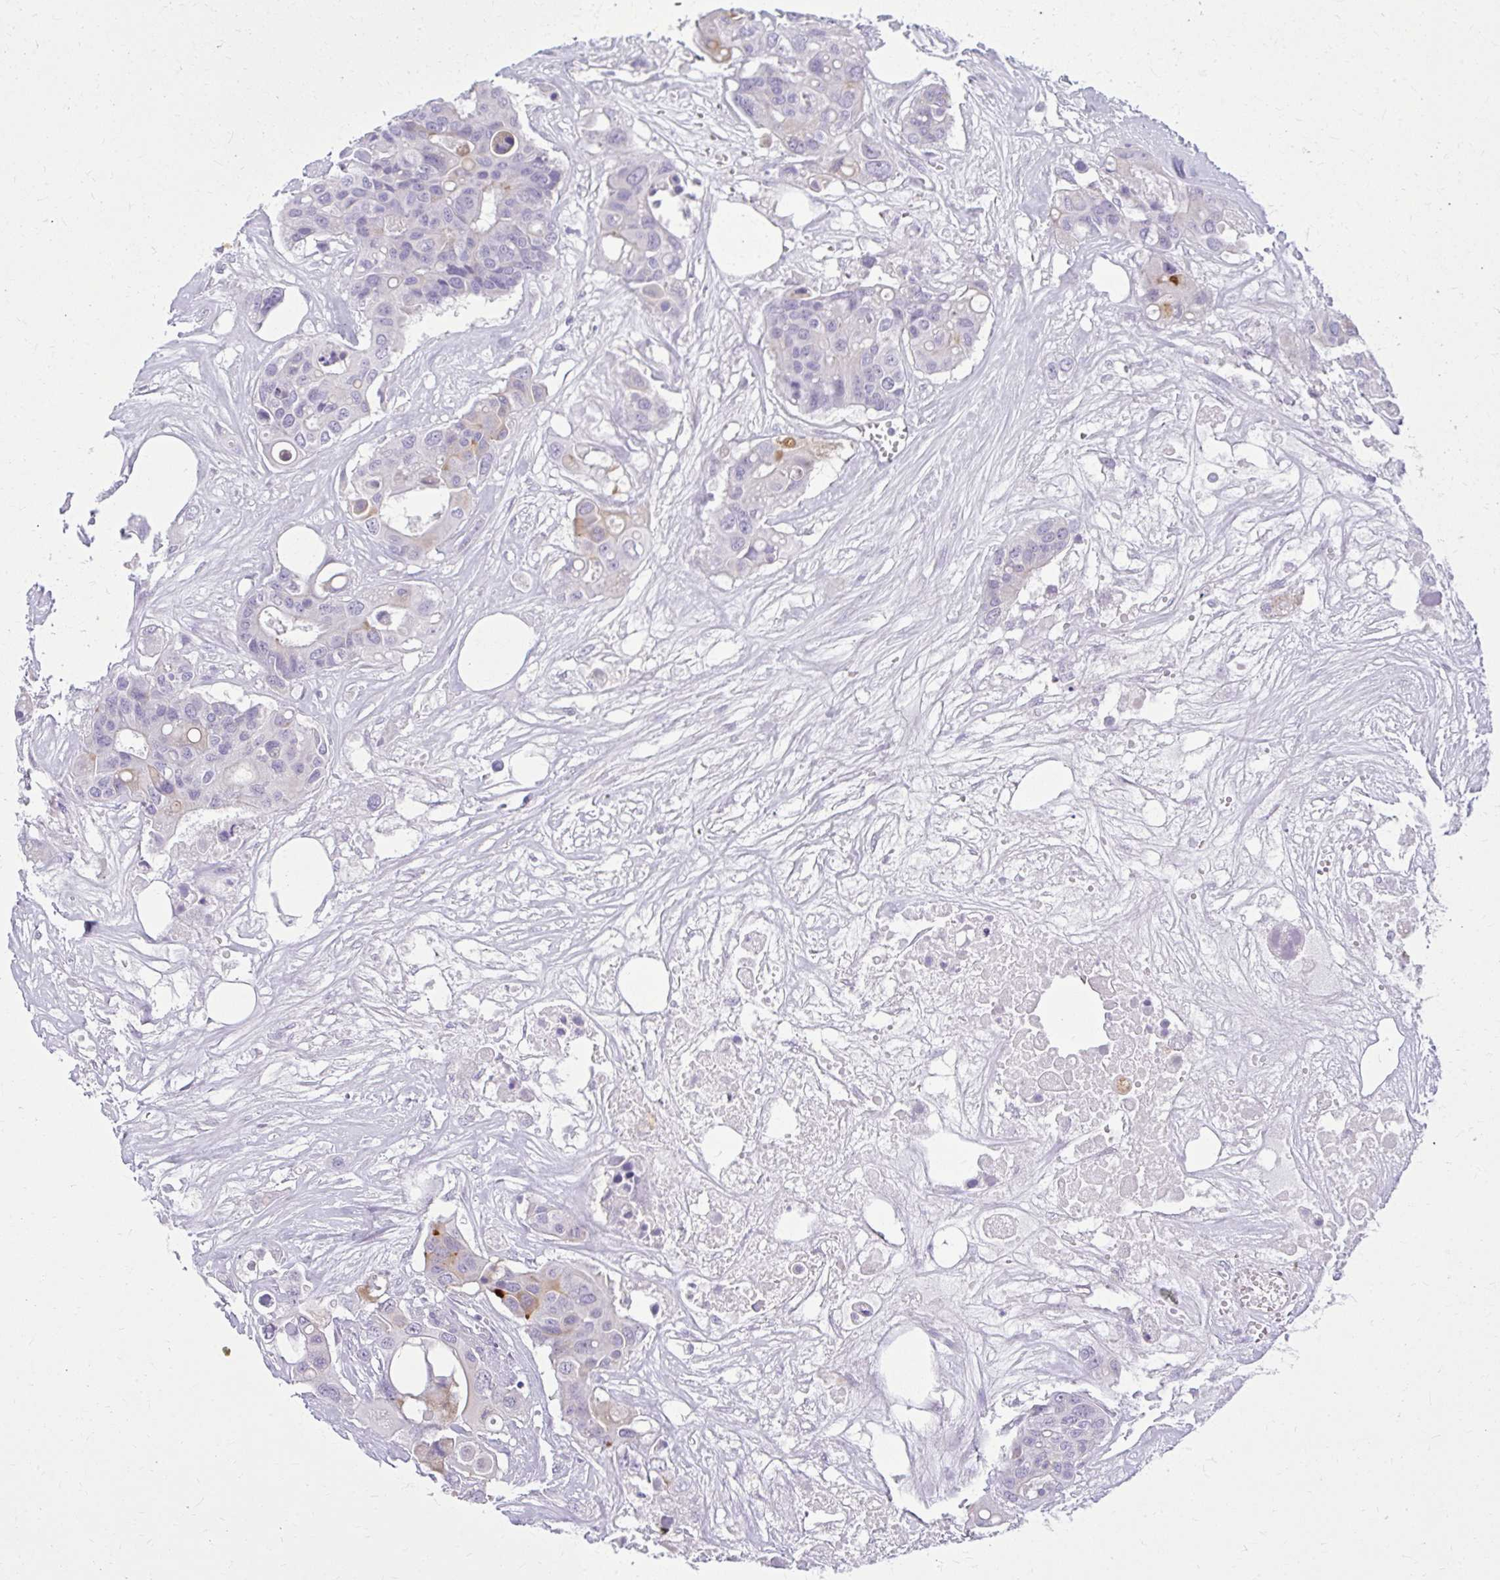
{"staining": {"intensity": "moderate", "quantity": "<25%", "location": "cytoplasmic/membranous"}, "tissue": "colorectal cancer", "cell_type": "Tumor cells", "image_type": "cancer", "snomed": [{"axis": "morphology", "description": "Adenocarcinoma, NOS"}, {"axis": "topography", "description": "Colon"}], "caption": "This micrograph exhibits immunohistochemistry staining of colorectal cancer (adenocarcinoma), with low moderate cytoplasmic/membranous expression in about <25% of tumor cells.", "gene": "PRAP1", "patient": {"sex": "male", "age": 77}}